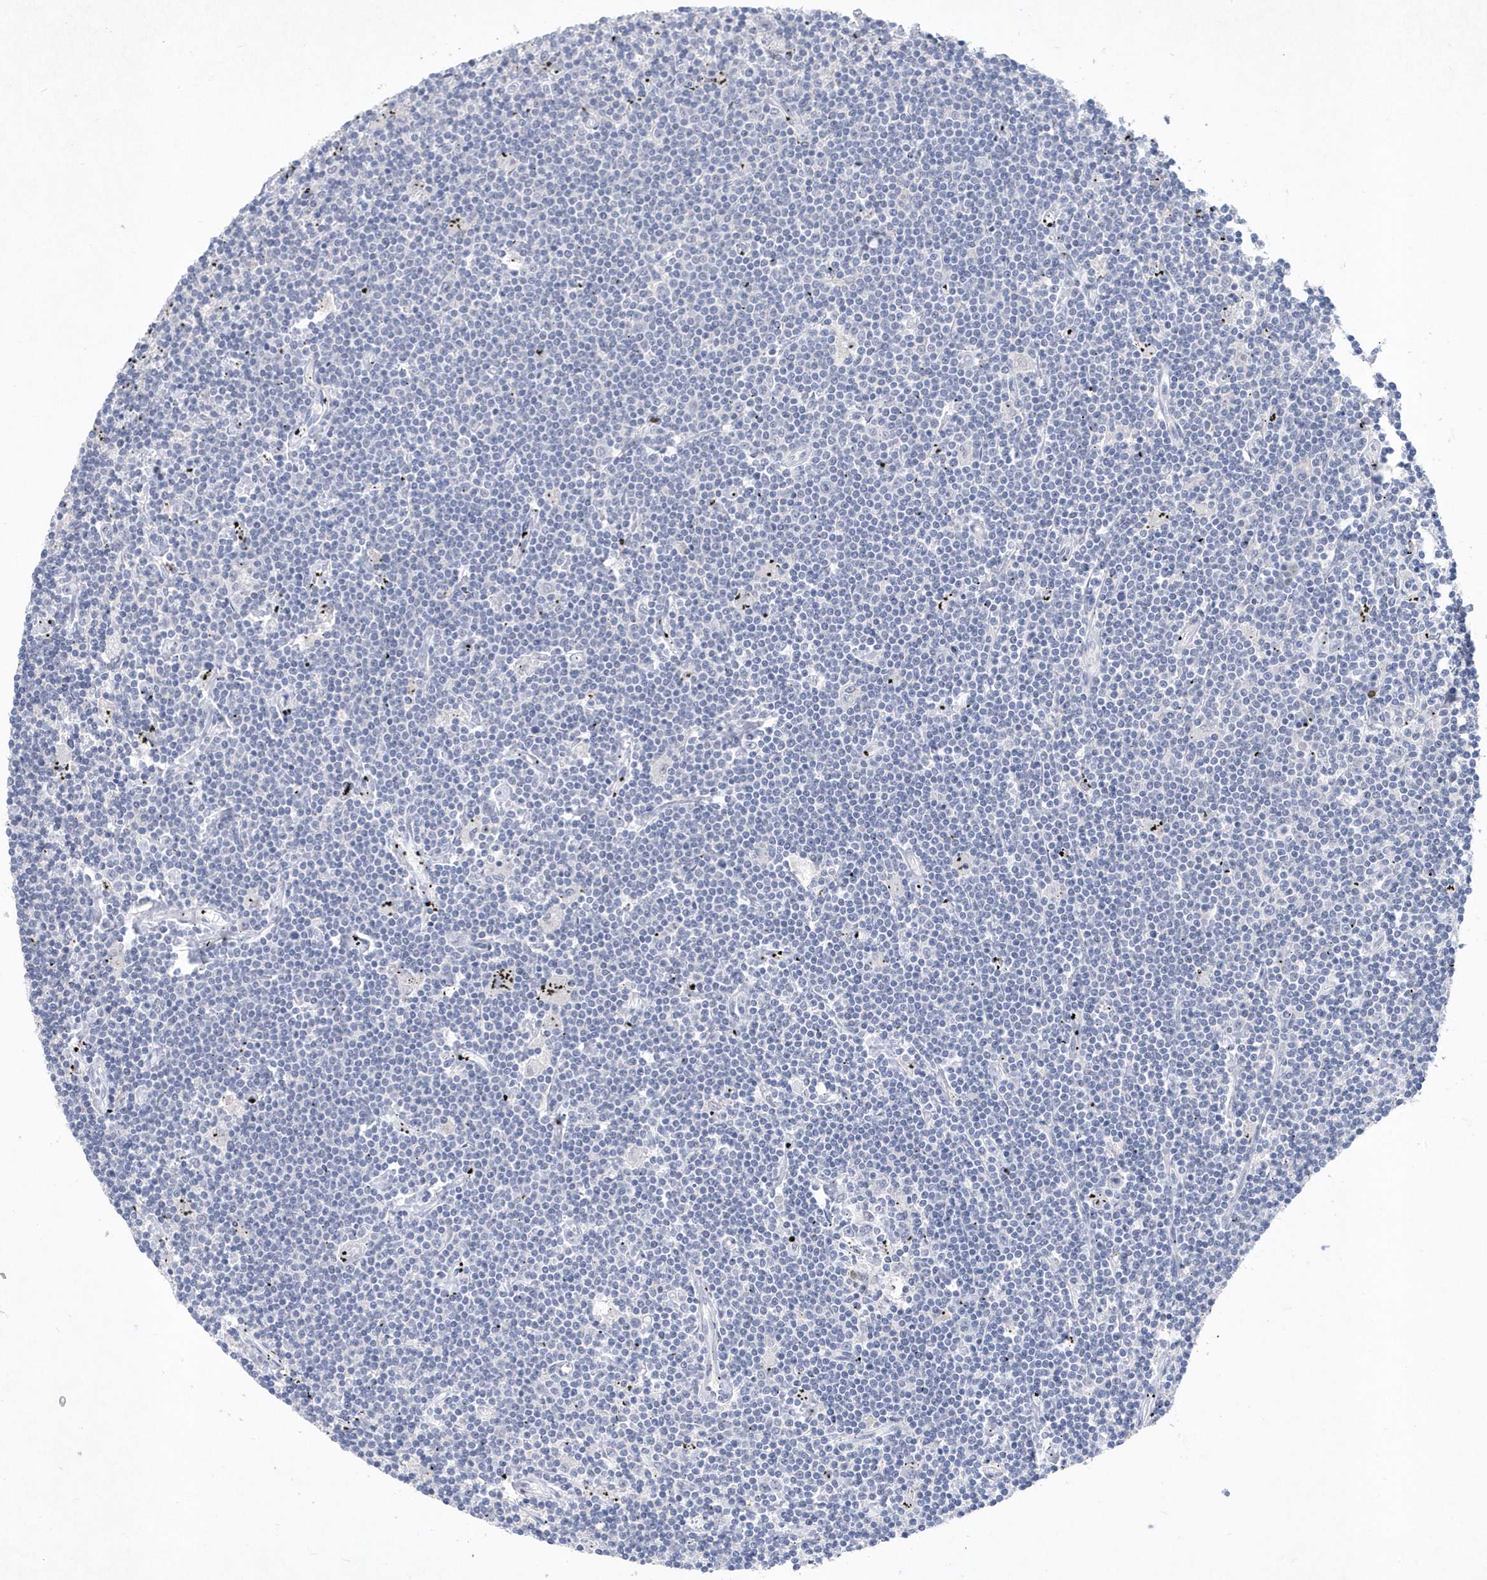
{"staining": {"intensity": "negative", "quantity": "none", "location": "none"}, "tissue": "lymphoma", "cell_type": "Tumor cells", "image_type": "cancer", "snomed": [{"axis": "morphology", "description": "Malignant lymphoma, non-Hodgkin's type, Low grade"}, {"axis": "topography", "description": "Spleen"}], "caption": "IHC photomicrograph of human low-grade malignant lymphoma, non-Hodgkin's type stained for a protein (brown), which displays no positivity in tumor cells.", "gene": "BHLHA15", "patient": {"sex": "male", "age": 76}}